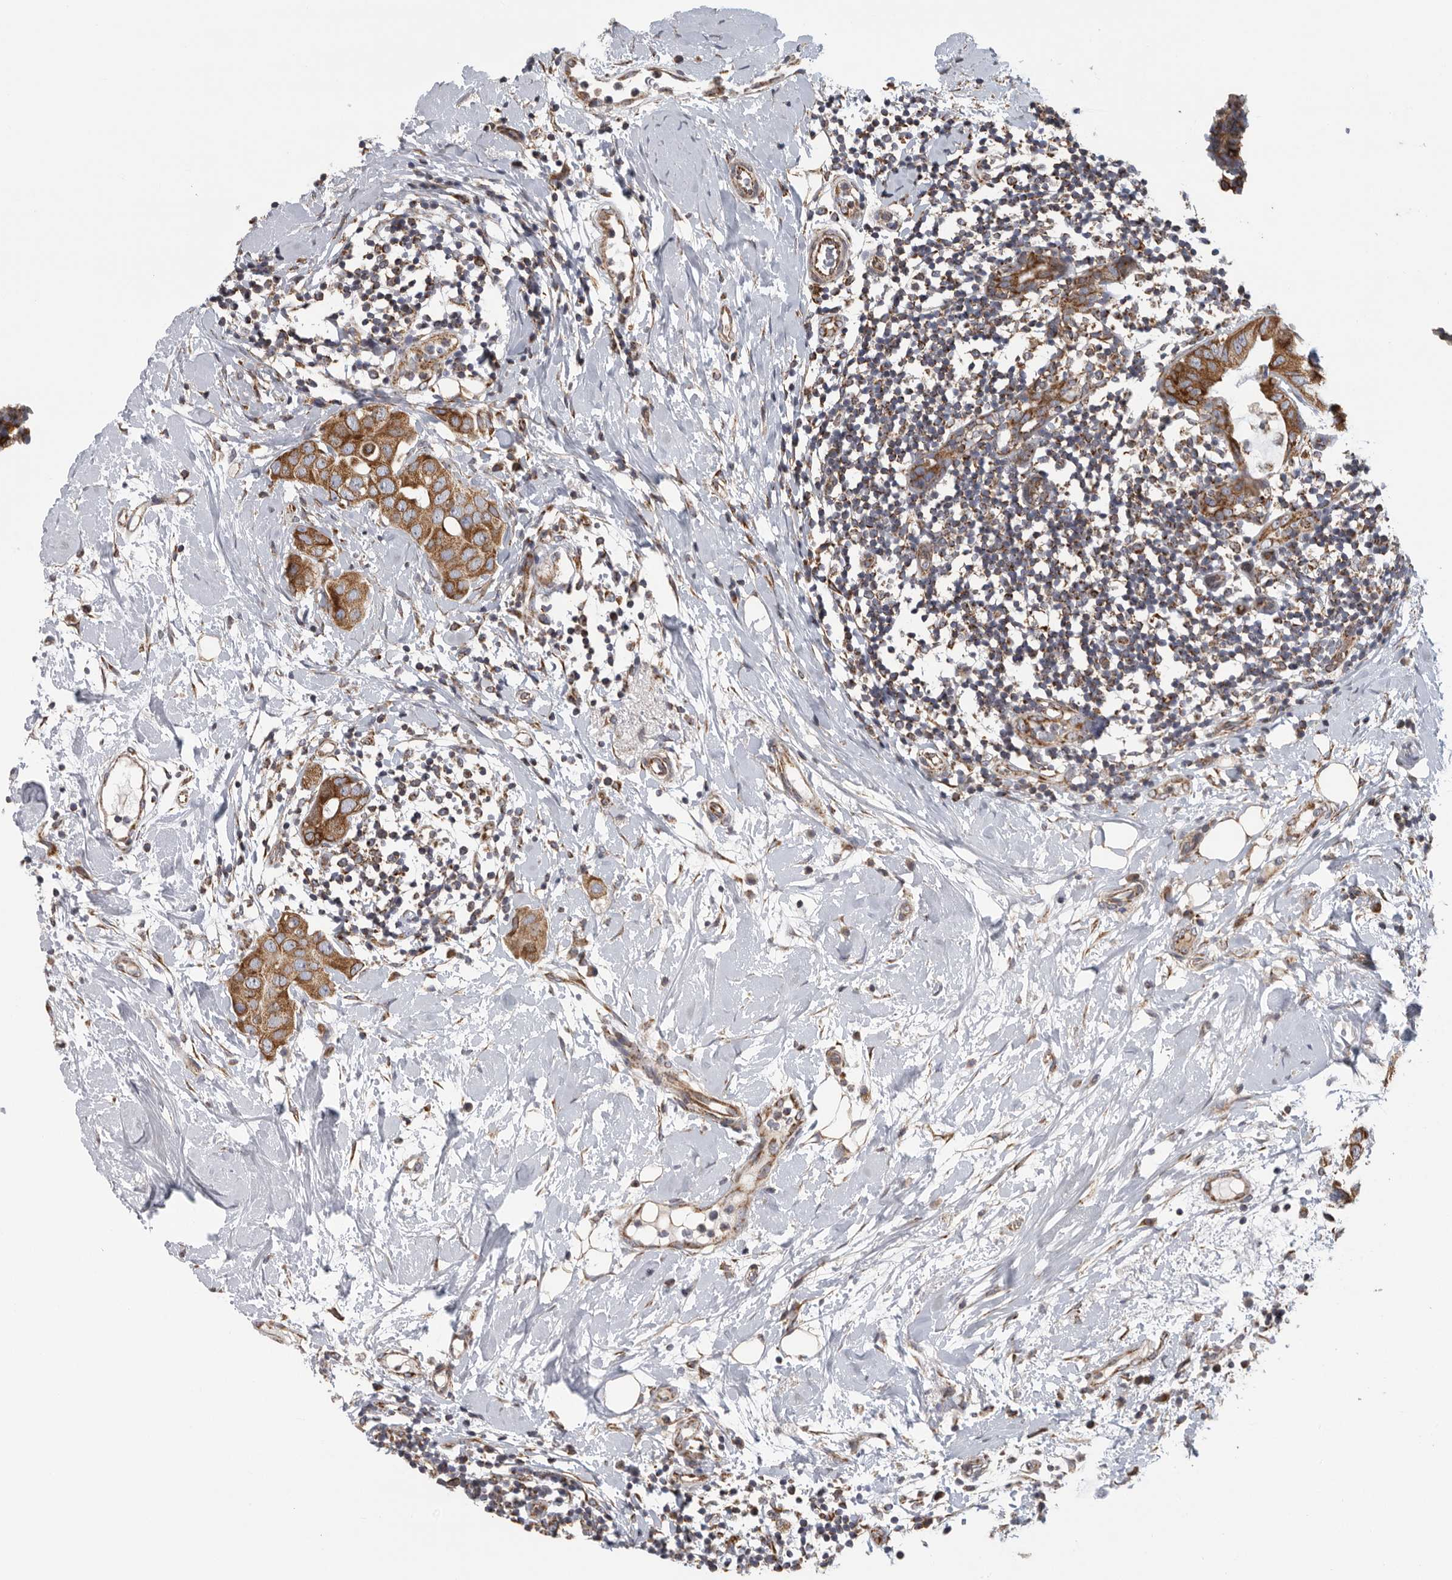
{"staining": {"intensity": "moderate", "quantity": ">75%", "location": "cytoplasmic/membranous"}, "tissue": "breast cancer", "cell_type": "Tumor cells", "image_type": "cancer", "snomed": [{"axis": "morphology", "description": "Duct carcinoma"}, {"axis": "topography", "description": "Breast"}], "caption": "Breast cancer (invasive ductal carcinoma) tissue shows moderate cytoplasmic/membranous staining in approximately >75% of tumor cells, visualized by immunohistochemistry.", "gene": "FKBP8", "patient": {"sex": "female", "age": 40}}